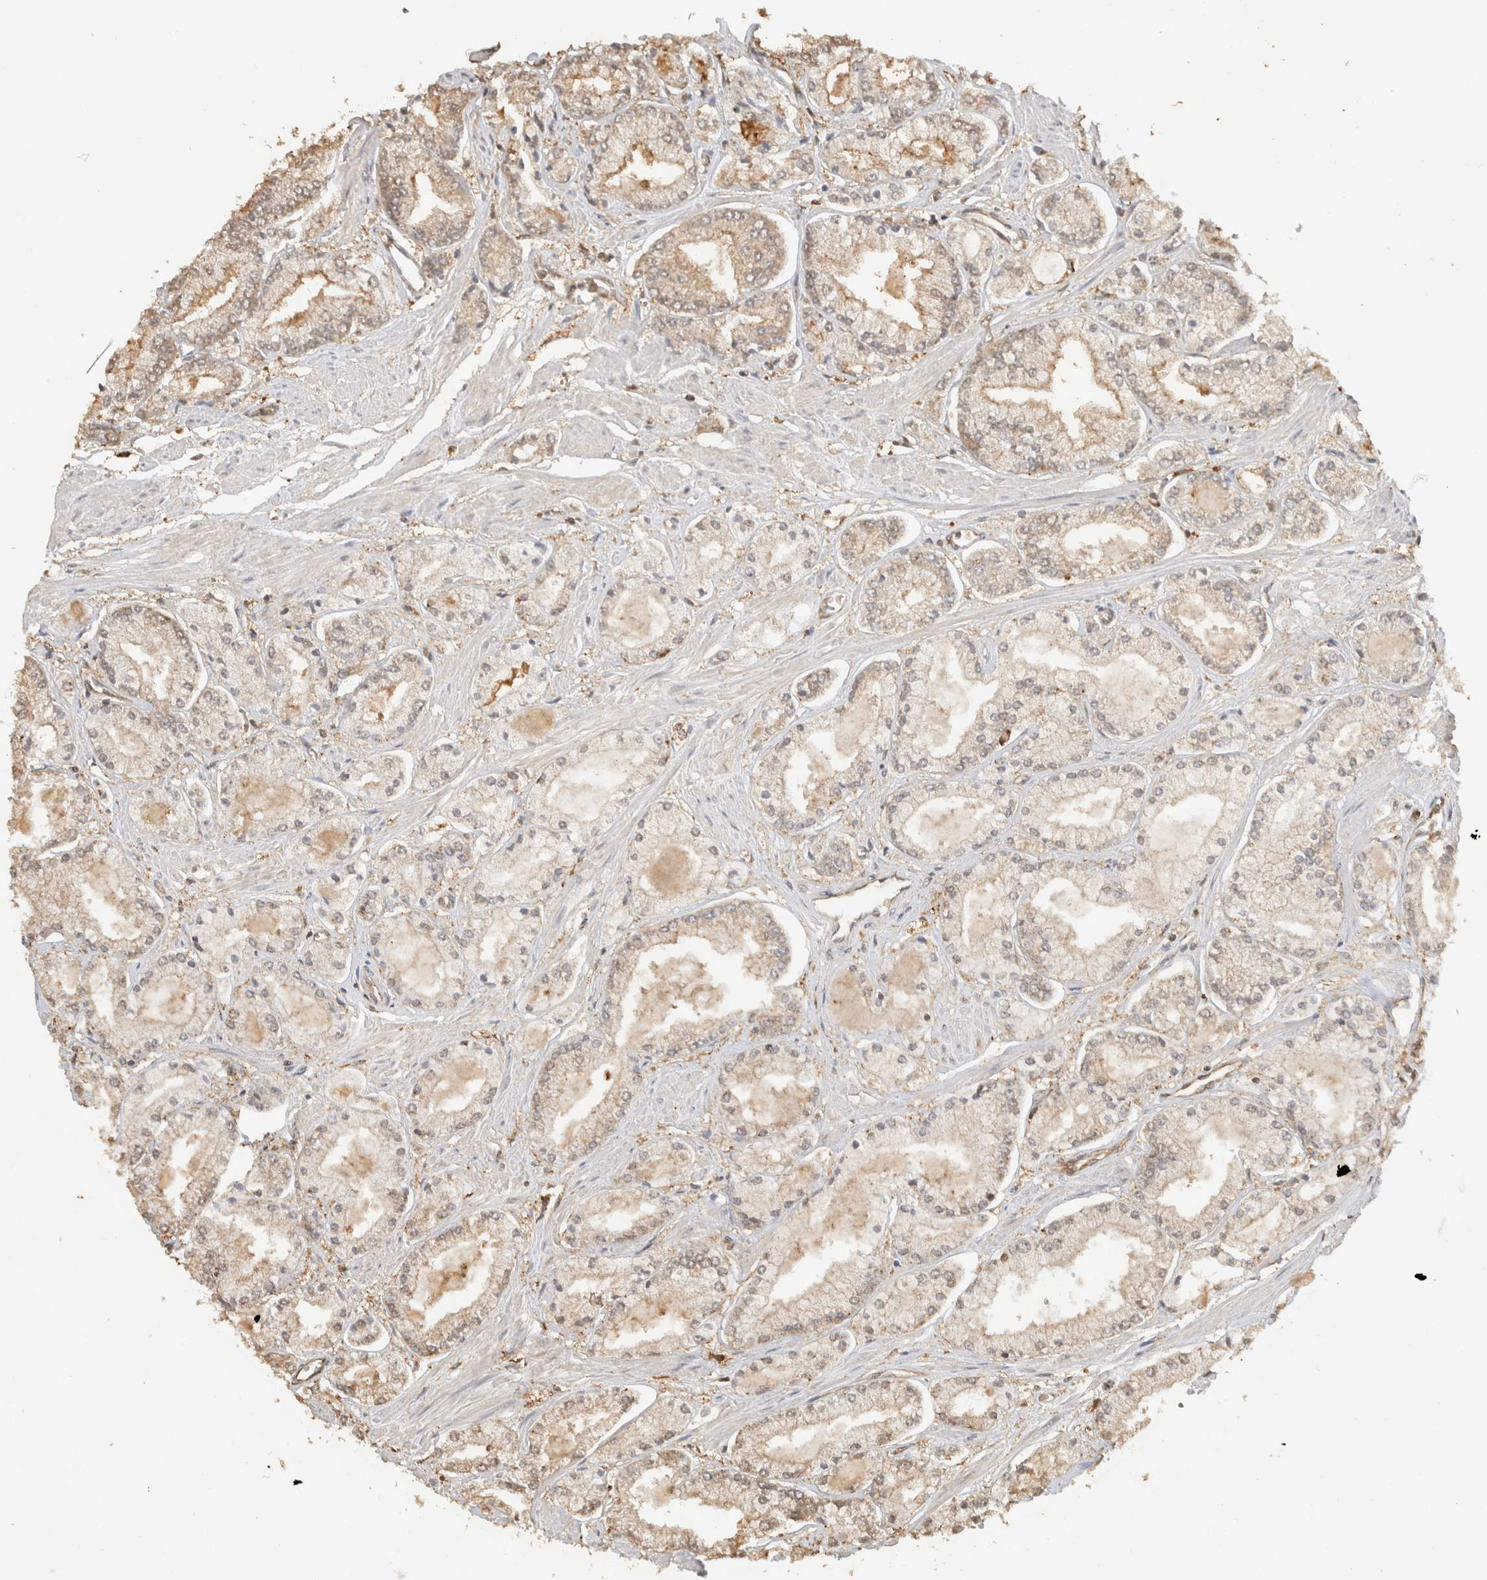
{"staining": {"intensity": "weak", "quantity": "<25%", "location": "cytoplasmic/membranous,nuclear"}, "tissue": "prostate cancer", "cell_type": "Tumor cells", "image_type": "cancer", "snomed": [{"axis": "morphology", "description": "Adenocarcinoma, Low grade"}, {"axis": "topography", "description": "Prostate"}], "caption": "Tumor cells show no significant protein positivity in adenocarcinoma (low-grade) (prostate).", "gene": "YWHAH", "patient": {"sex": "male", "age": 52}}